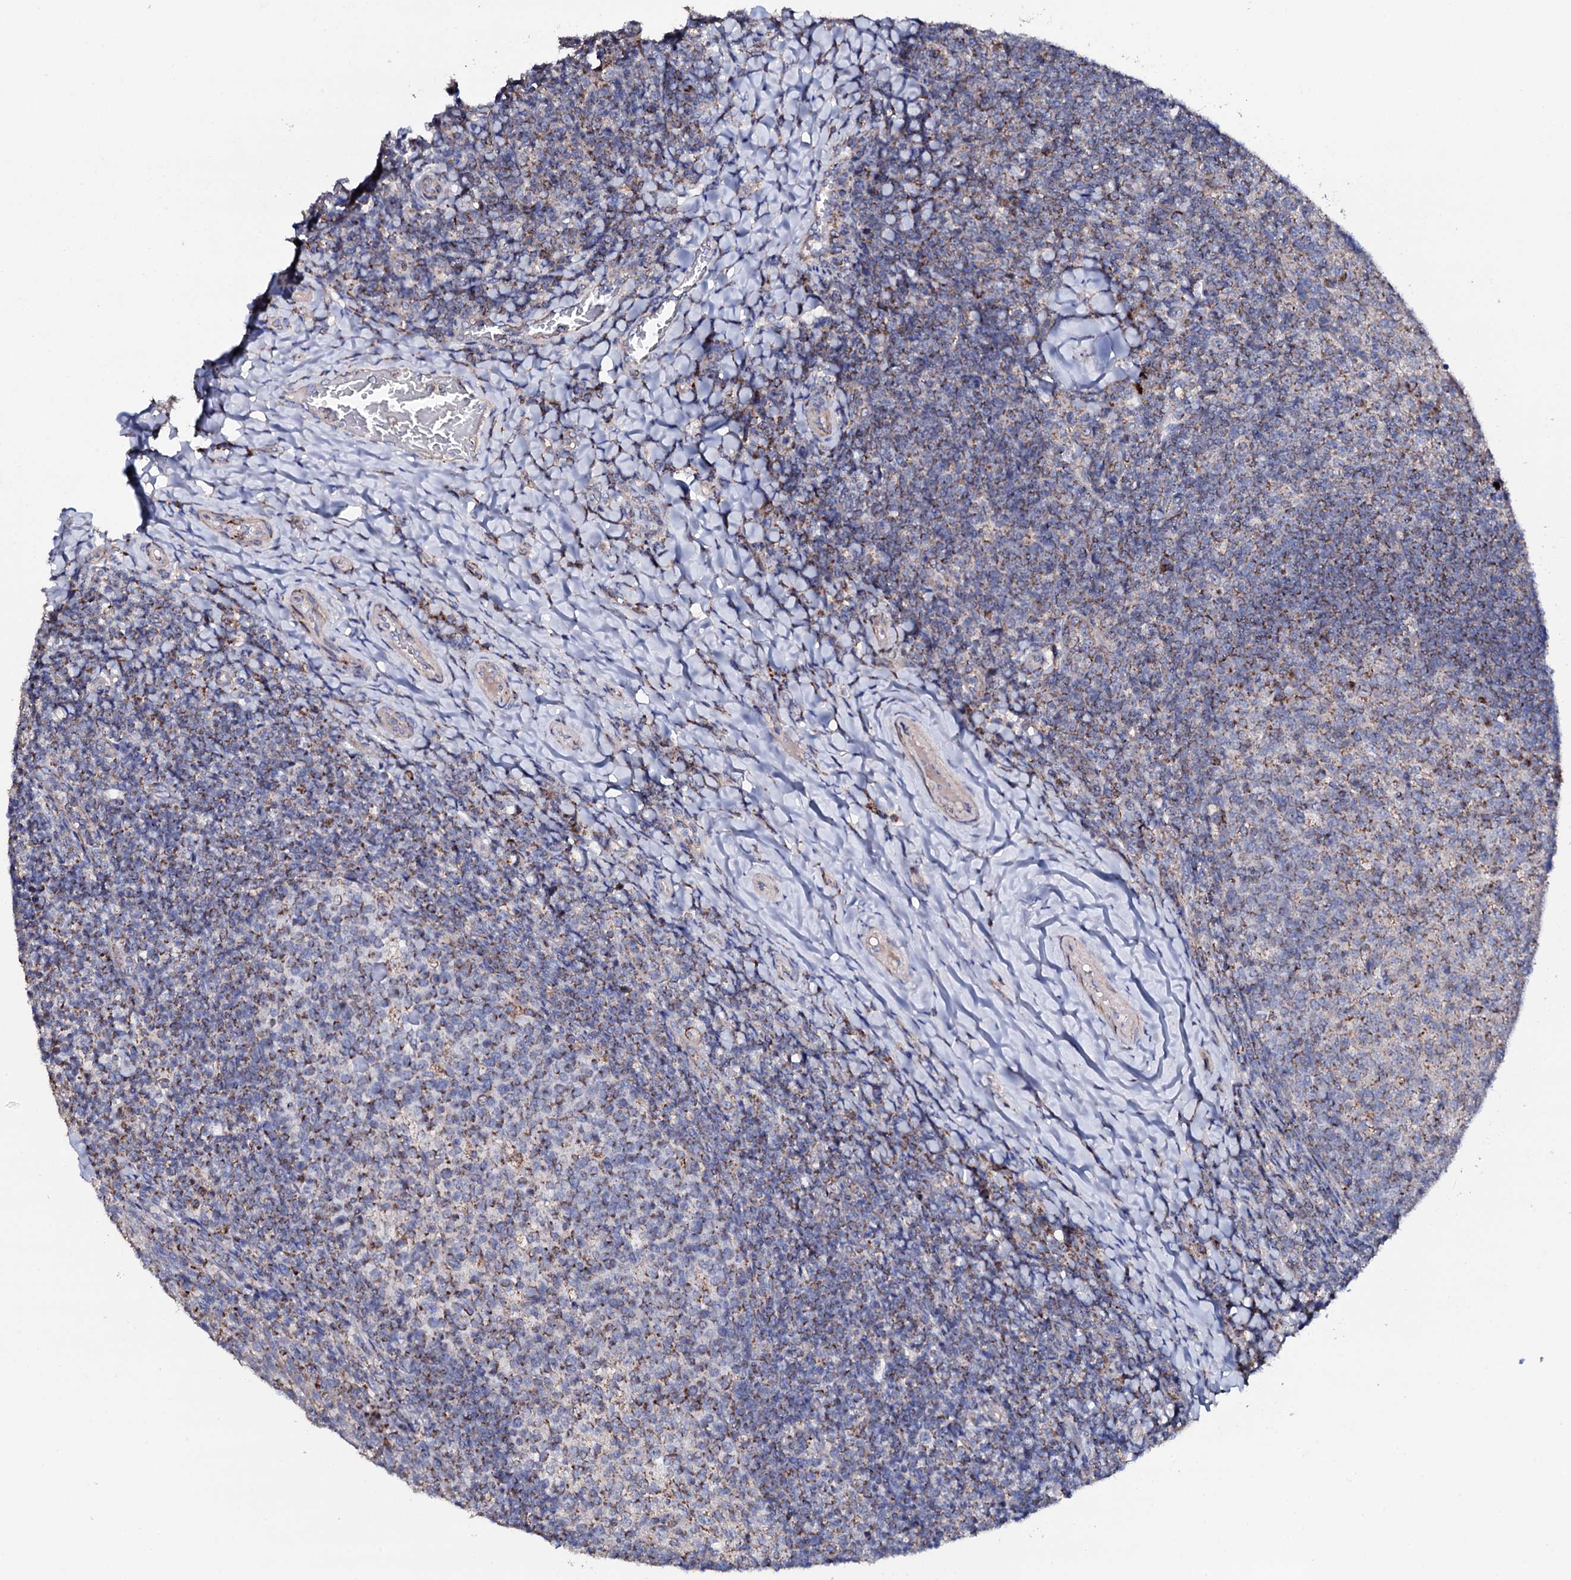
{"staining": {"intensity": "moderate", "quantity": "<25%", "location": "cytoplasmic/membranous"}, "tissue": "tonsil", "cell_type": "Germinal center cells", "image_type": "normal", "snomed": [{"axis": "morphology", "description": "Normal tissue, NOS"}, {"axis": "topography", "description": "Tonsil"}], "caption": "A photomicrograph showing moderate cytoplasmic/membranous positivity in approximately <25% of germinal center cells in normal tonsil, as visualized by brown immunohistochemical staining.", "gene": "TCAF2C", "patient": {"sex": "female", "age": 10}}